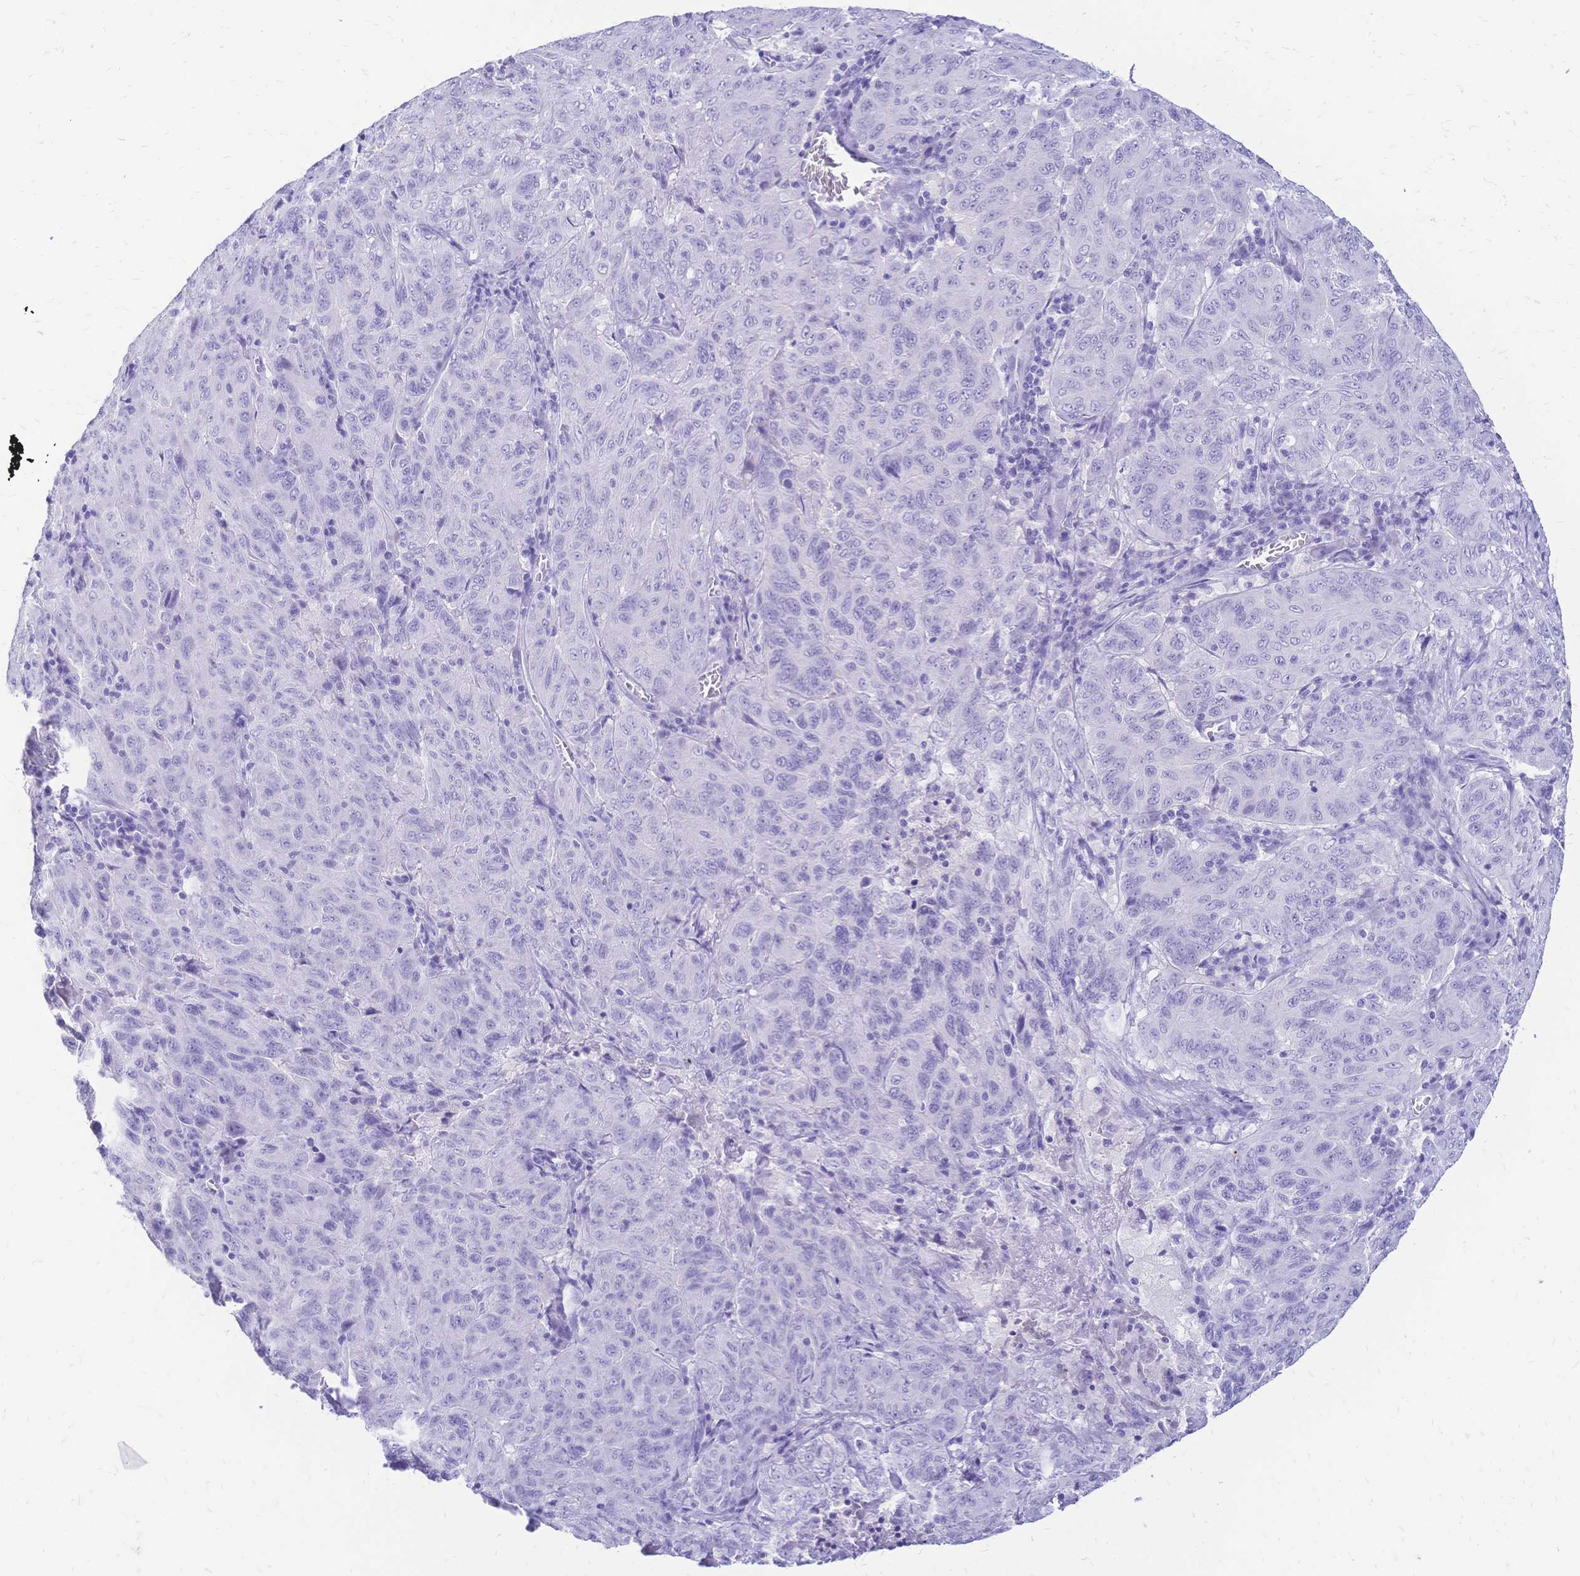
{"staining": {"intensity": "negative", "quantity": "none", "location": "none"}, "tissue": "pancreatic cancer", "cell_type": "Tumor cells", "image_type": "cancer", "snomed": [{"axis": "morphology", "description": "Adenocarcinoma, NOS"}, {"axis": "topography", "description": "Pancreas"}], "caption": "Human pancreatic cancer stained for a protein using immunohistochemistry exhibits no expression in tumor cells.", "gene": "FA2H", "patient": {"sex": "male", "age": 63}}